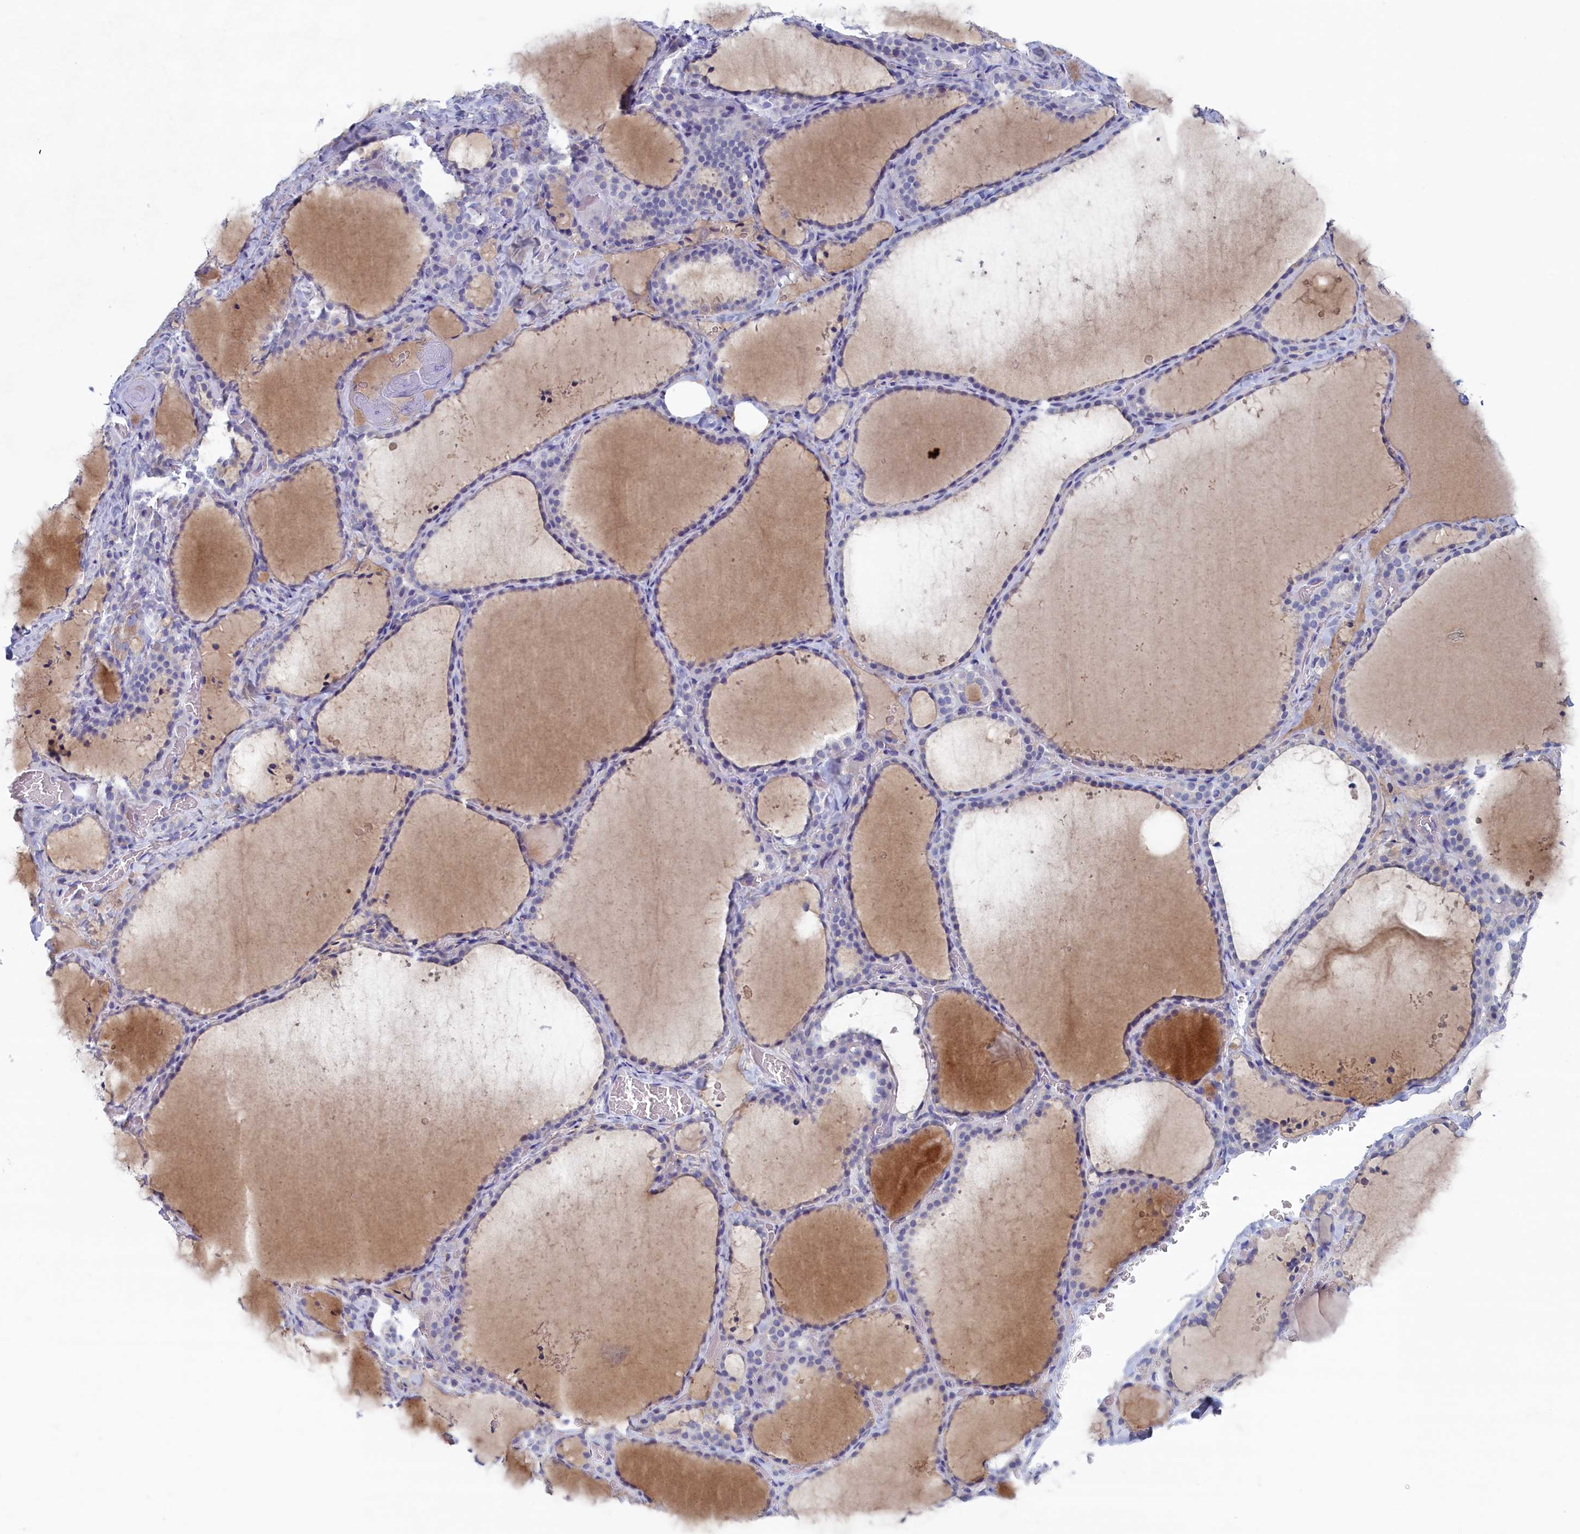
{"staining": {"intensity": "negative", "quantity": "none", "location": "none"}, "tissue": "thyroid gland", "cell_type": "Glandular cells", "image_type": "normal", "snomed": [{"axis": "morphology", "description": "Normal tissue, NOS"}, {"axis": "topography", "description": "Thyroid gland"}], "caption": "DAB (3,3'-diaminobenzidine) immunohistochemical staining of unremarkable thyroid gland reveals no significant staining in glandular cells. The staining is performed using DAB brown chromogen with nuclei counter-stained in using hematoxylin.", "gene": "WDR76", "patient": {"sex": "female", "age": 22}}